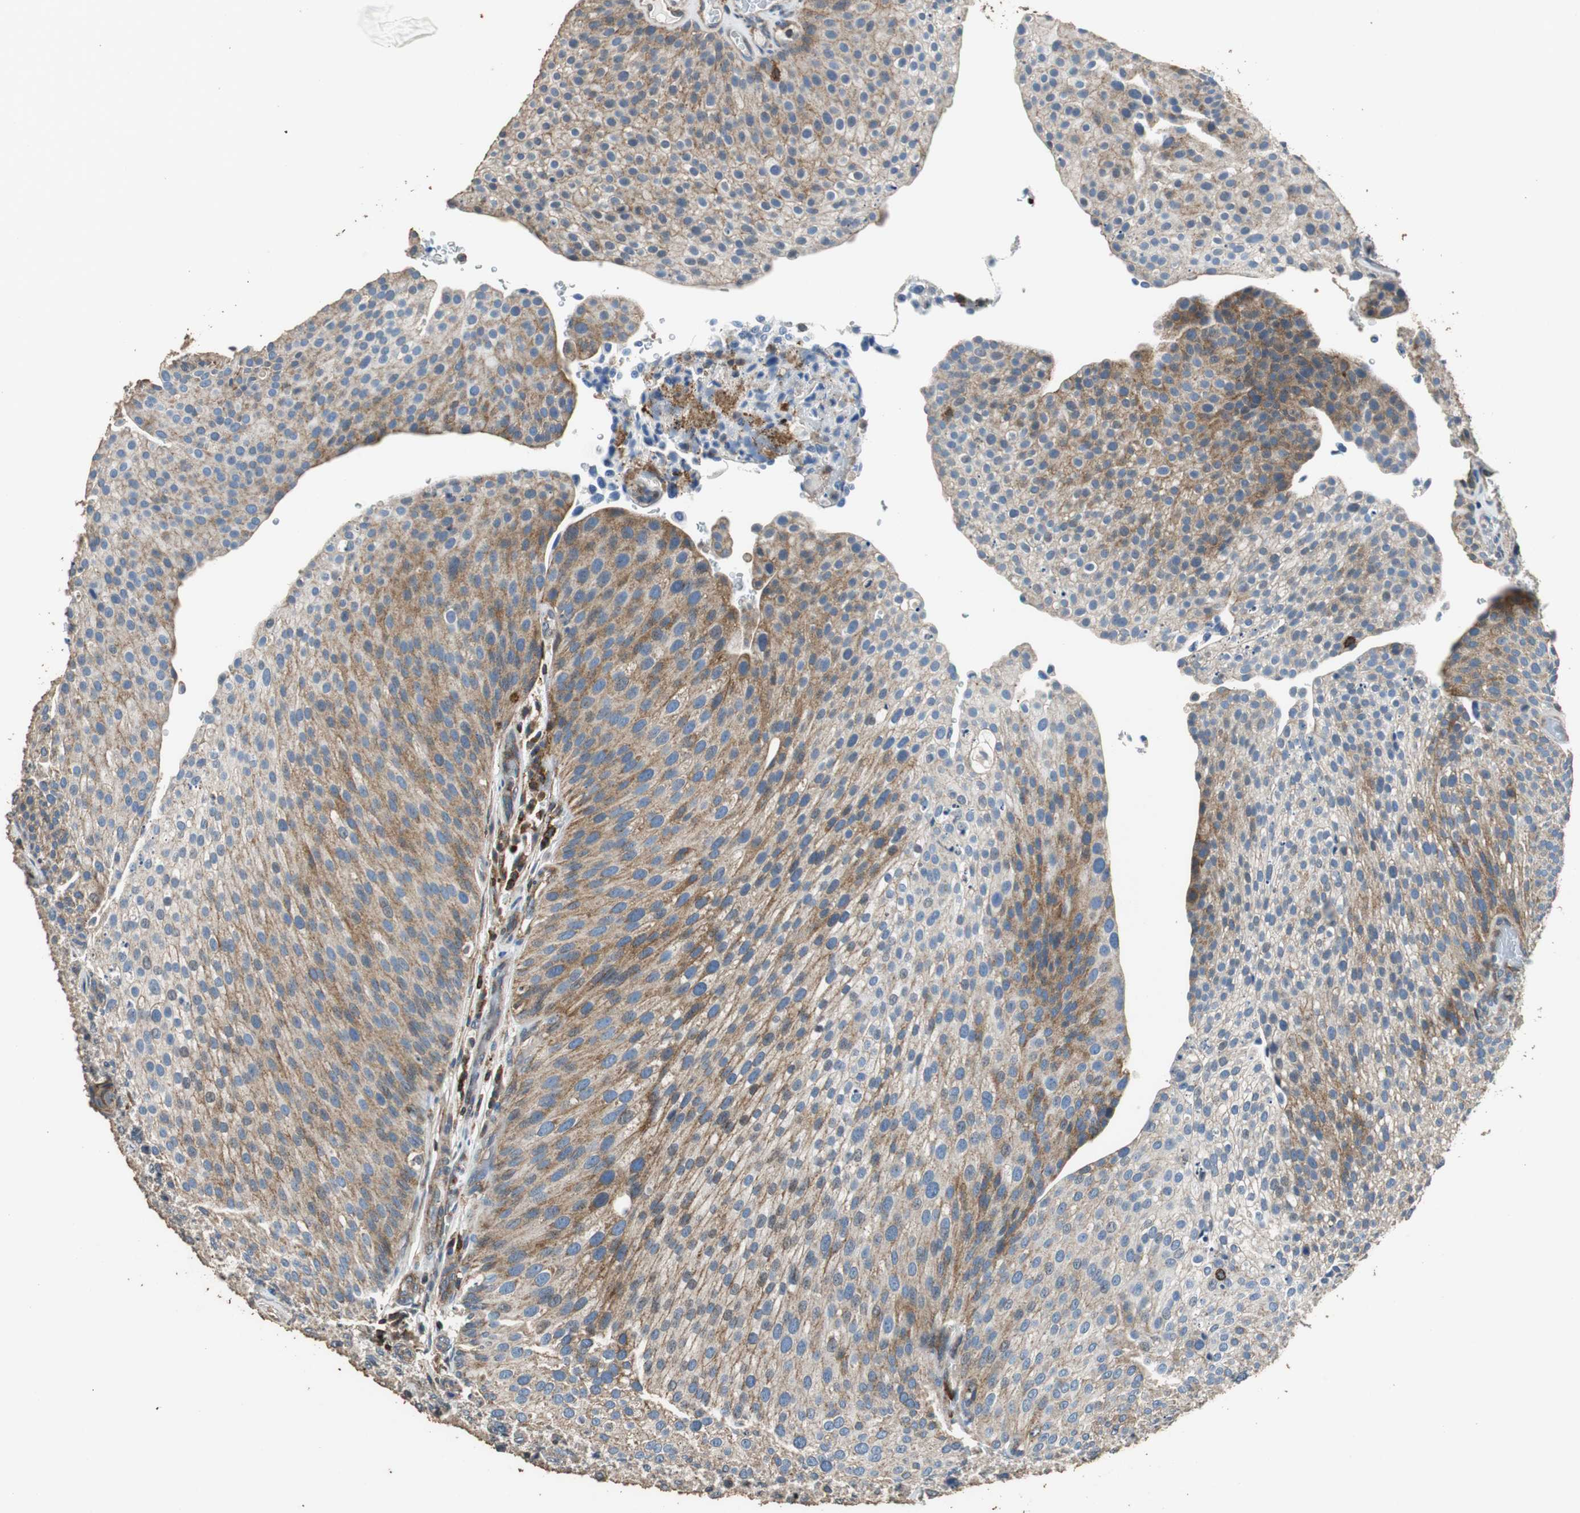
{"staining": {"intensity": "moderate", "quantity": ">75%", "location": "cytoplasmic/membranous"}, "tissue": "urothelial cancer", "cell_type": "Tumor cells", "image_type": "cancer", "snomed": [{"axis": "morphology", "description": "Urothelial carcinoma, Low grade"}, {"axis": "topography", "description": "Smooth muscle"}, {"axis": "topography", "description": "Urinary bladder"}], "caption": "IHC histopathology image of urothelial carcinoma (low-grade) stained for a protein (brown), which reveals medium levels of moderate cytoplasmic/membranous positivity in about >75% of tumor cells.", "gene": "PRKRA", "patient": {"sex": "male", "age": 60}}